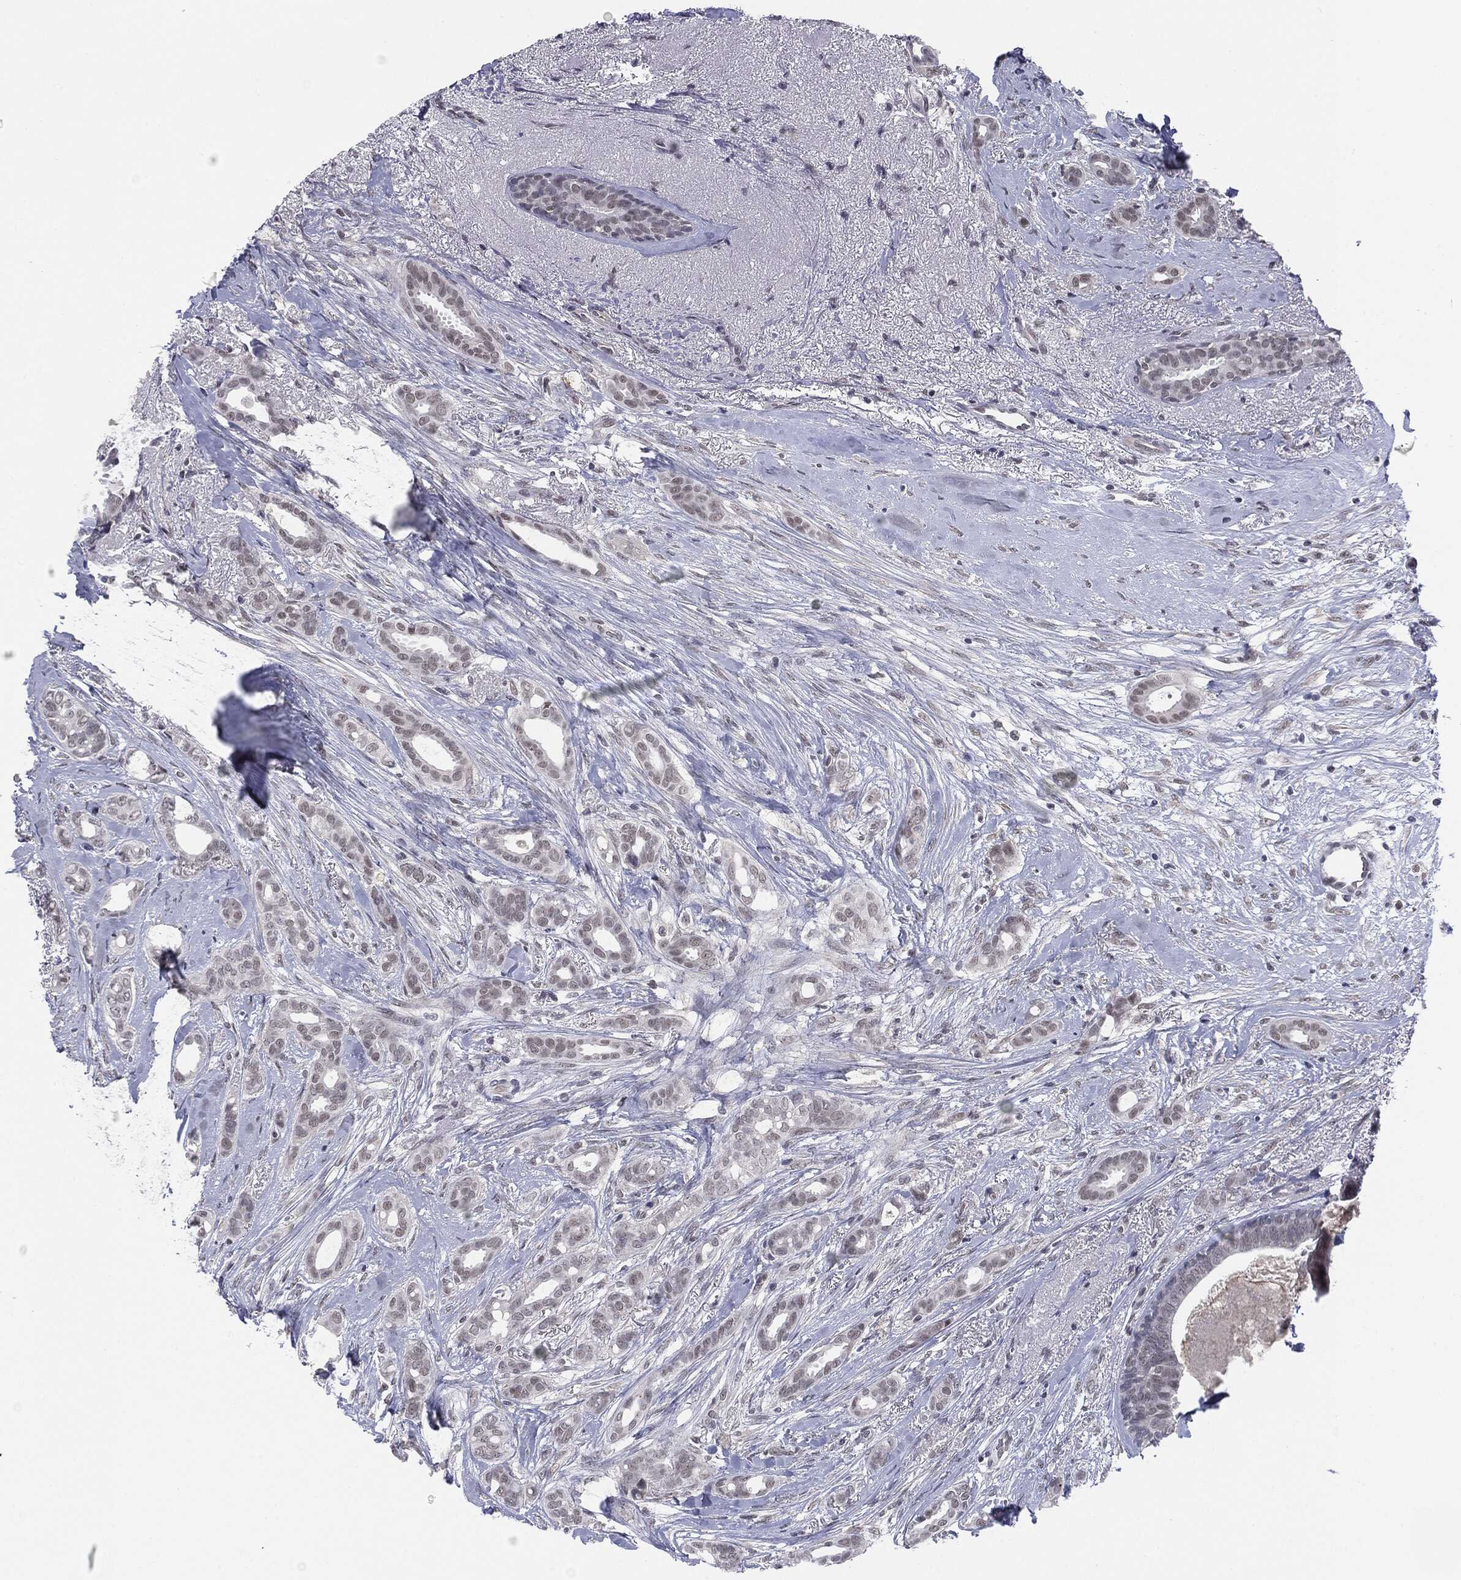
{"staining": {"intensity": "negative", "quantity": "none", "location": "none"}, "tissue": "breast cancer", "cell_type": "Tumor cells", "image_type": "cancer", "snomed": [{"axis": "morphology", "description": "Duct carcinoma"}, {"axis": "topography", "description": "Breast"}], "caption": "This is an immunohistochemistry (IHC) histopathology image of human breast invasive ductal carcinoma. There is no expression in tumor cells.", "gene": "SLC5A5", "patient": {"sex": "female", "age": 51}}